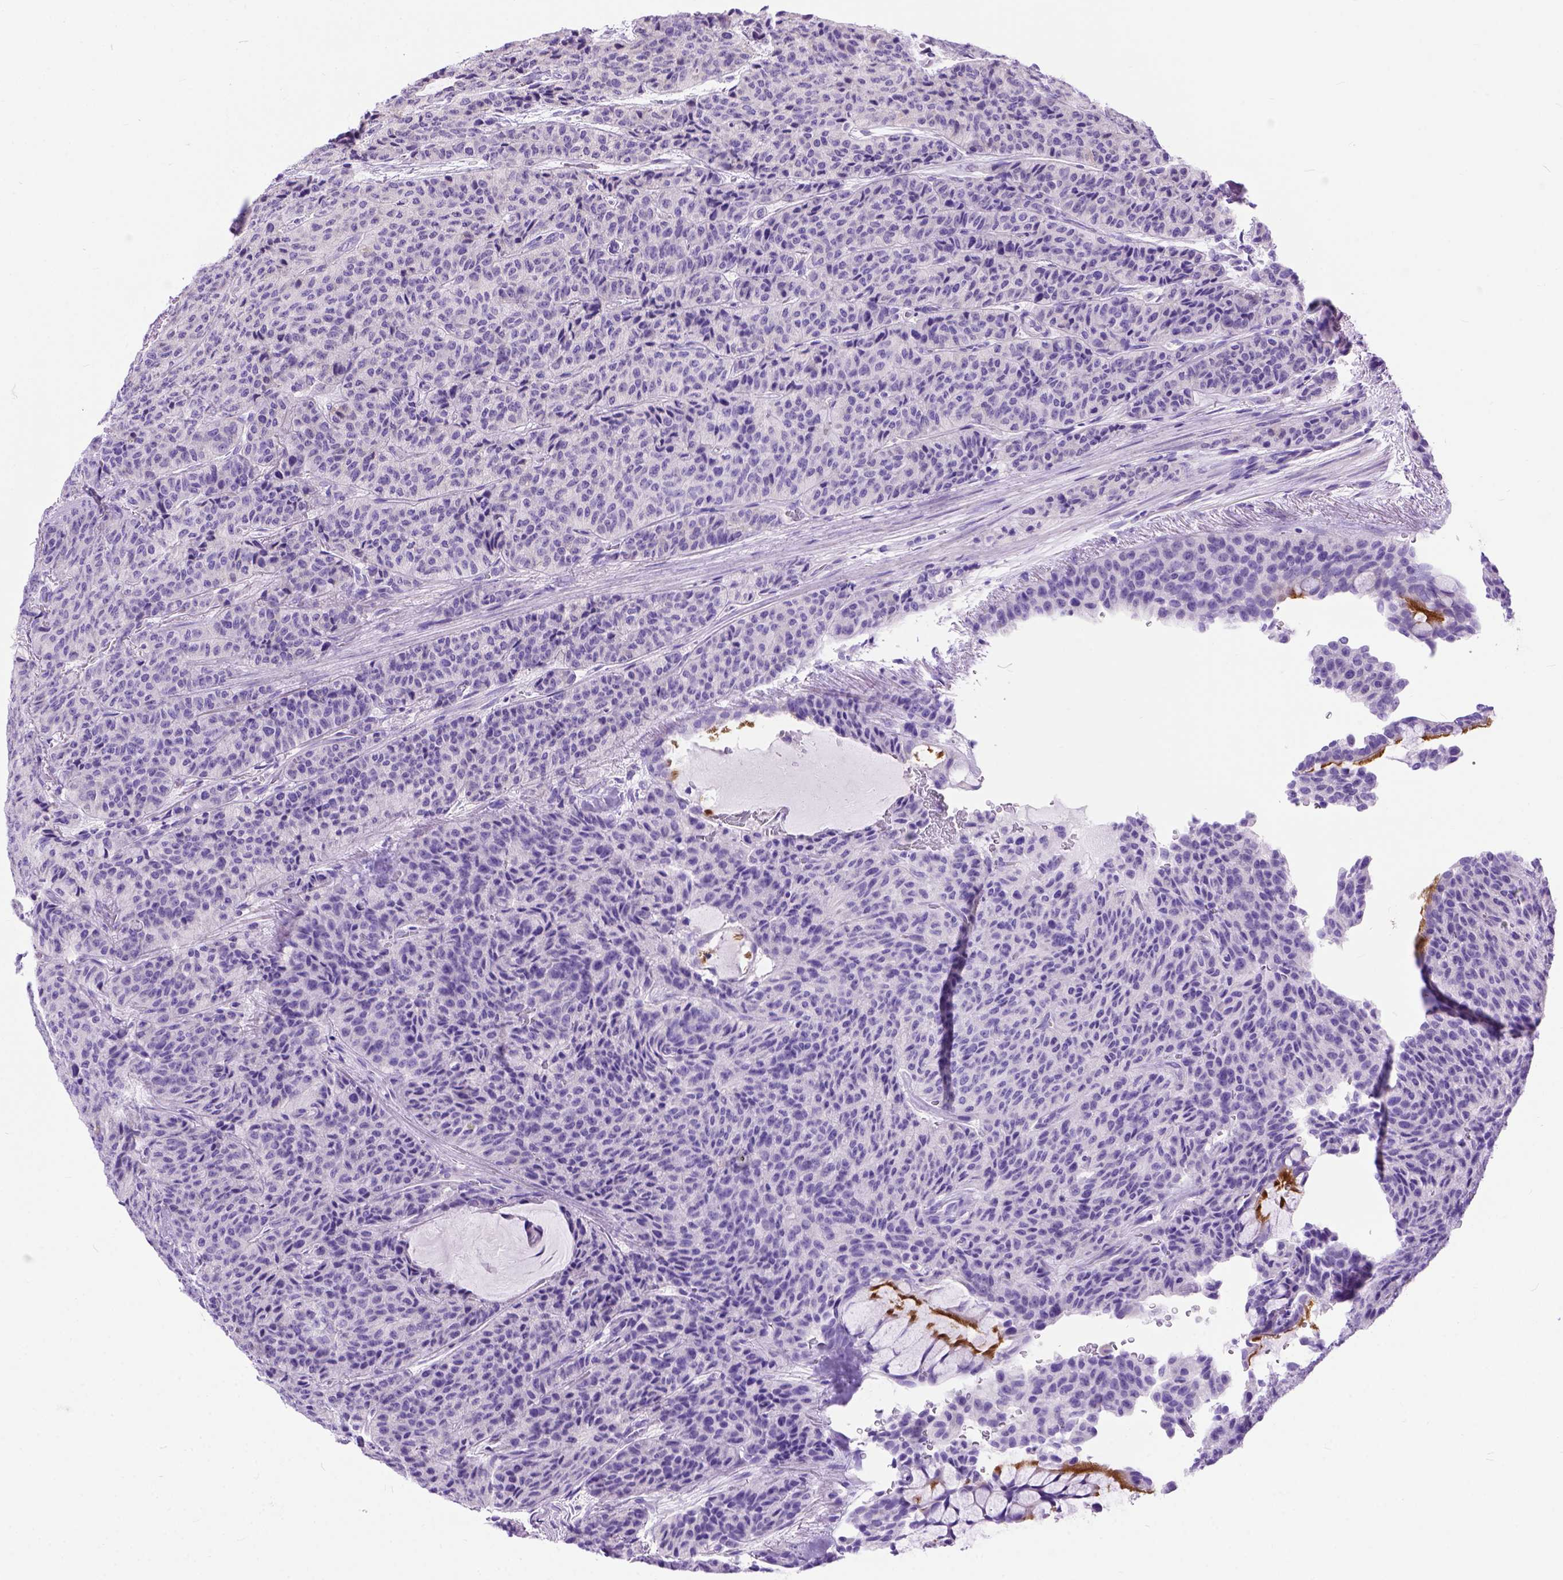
{"staining": {"intensity": "negative", "quantity": "none", "location": "none"}, "tissue": "carcinoid", "cell_type": "Tumor cells", "image_type": "cancer", "snomed": [{"axis": "morphology", "description": "Carcinoid, malignant, NOS"}, {"axis": "topography", "description": "Lung"}], "caption": "Immunohistochemistry (IHC) image of carcinoid stained for a protein (brown), which demonstrates no positivity in tumor cells.", "gene": "ODAD3", "patient": {"sex": "male", "age": 71}}